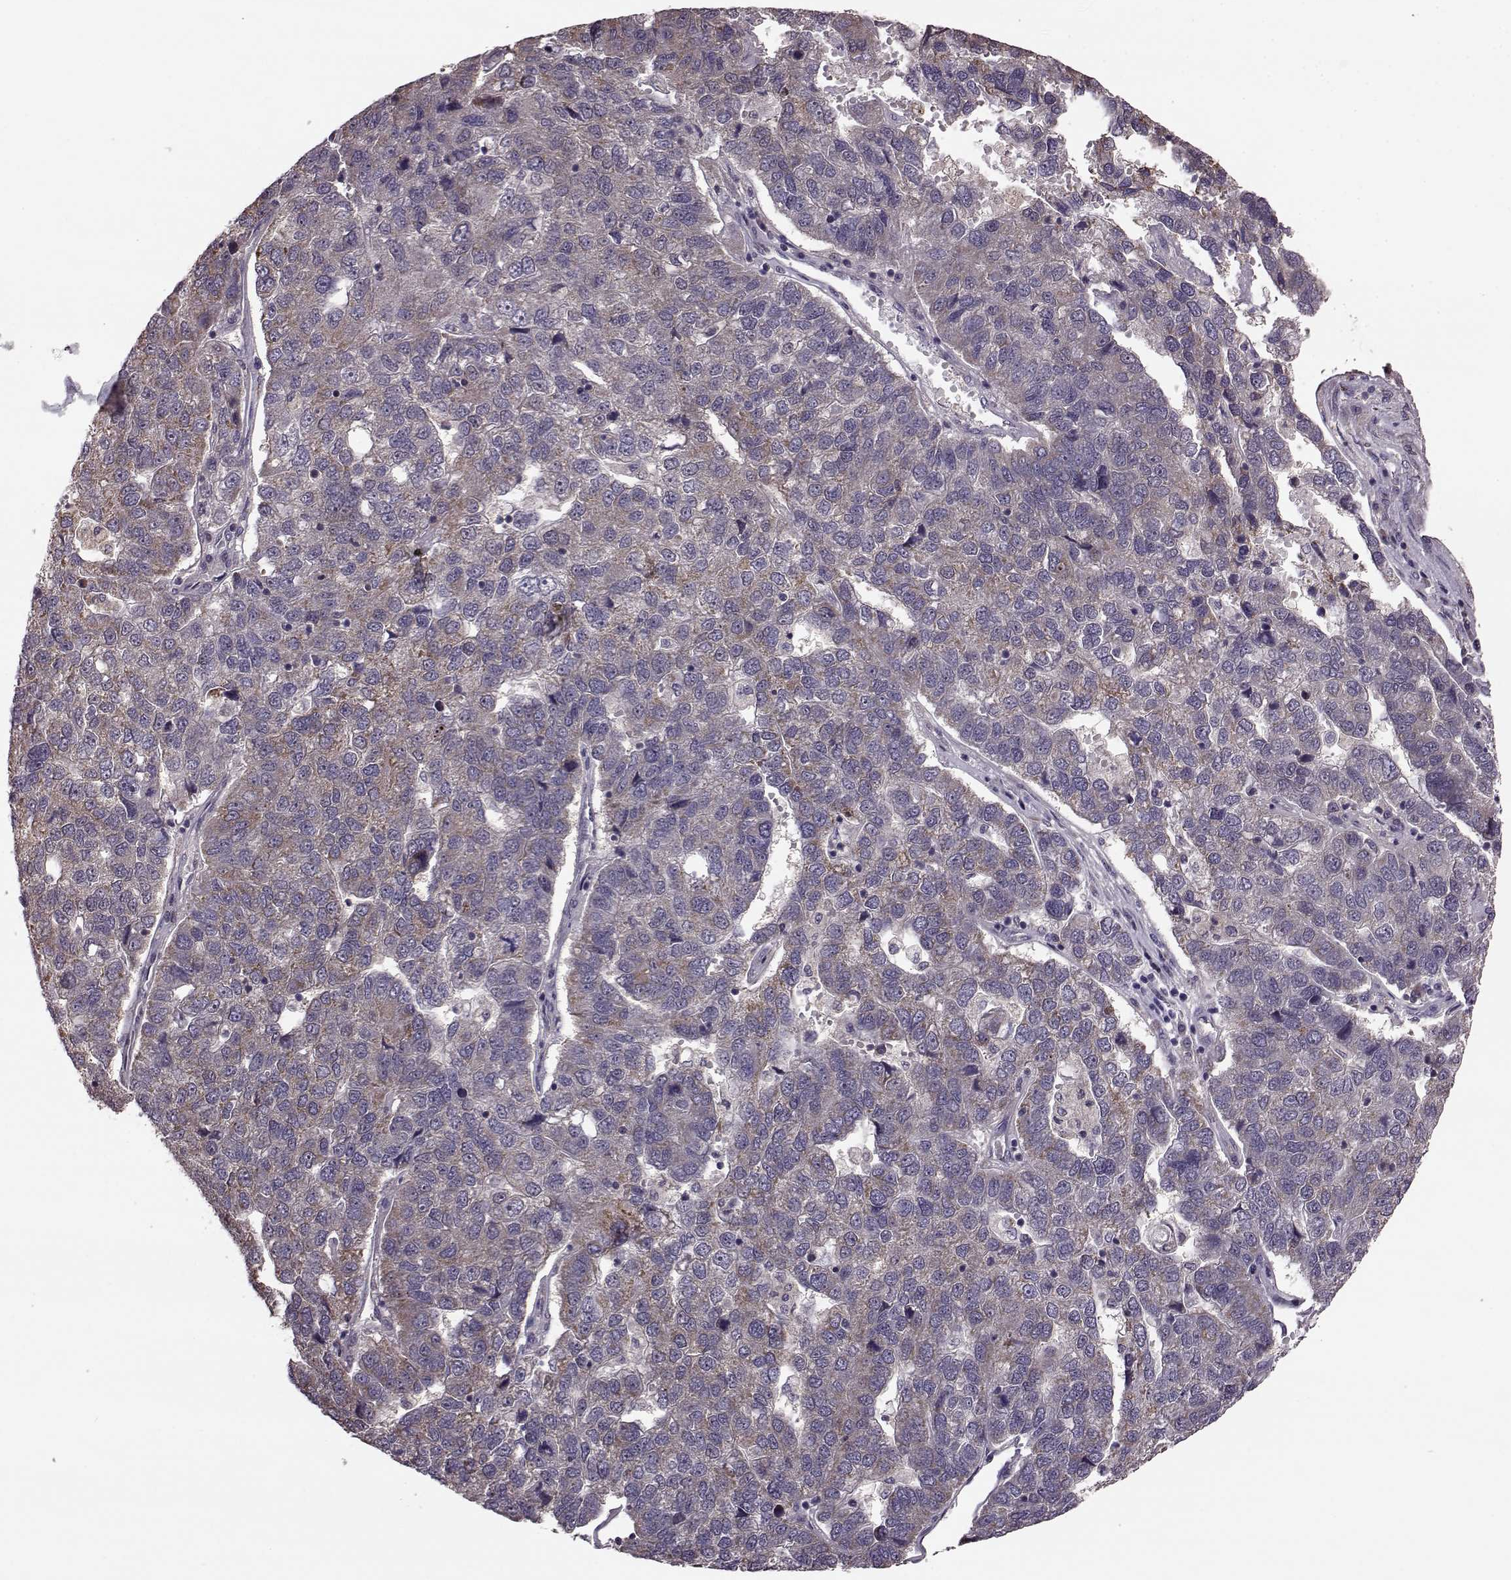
{"staining": {"intensity": "moderate", "quantity": "25%-75%", "location": "cytoplasmic/membranous"}, "tissue": "pancreatic cancer", "cell_type": "Tumor cells", "image_type": "cancer", "snomed": [{"axis": "morphology", "description": "Adenocarcinoma, NOS"}, {"axis": "topography", "description": "Pancreas"}], "caption": "A high-resolution micrograph shows immunohistochemistry (IHC) staining of adenocarcinoma (pancreatic), which displays moderate cytoplasmic/membranous positivity in approximately 25%-75% of tumor cells.", "gene": "PUDP", "patient": {"sex": "female", "age": 61}}